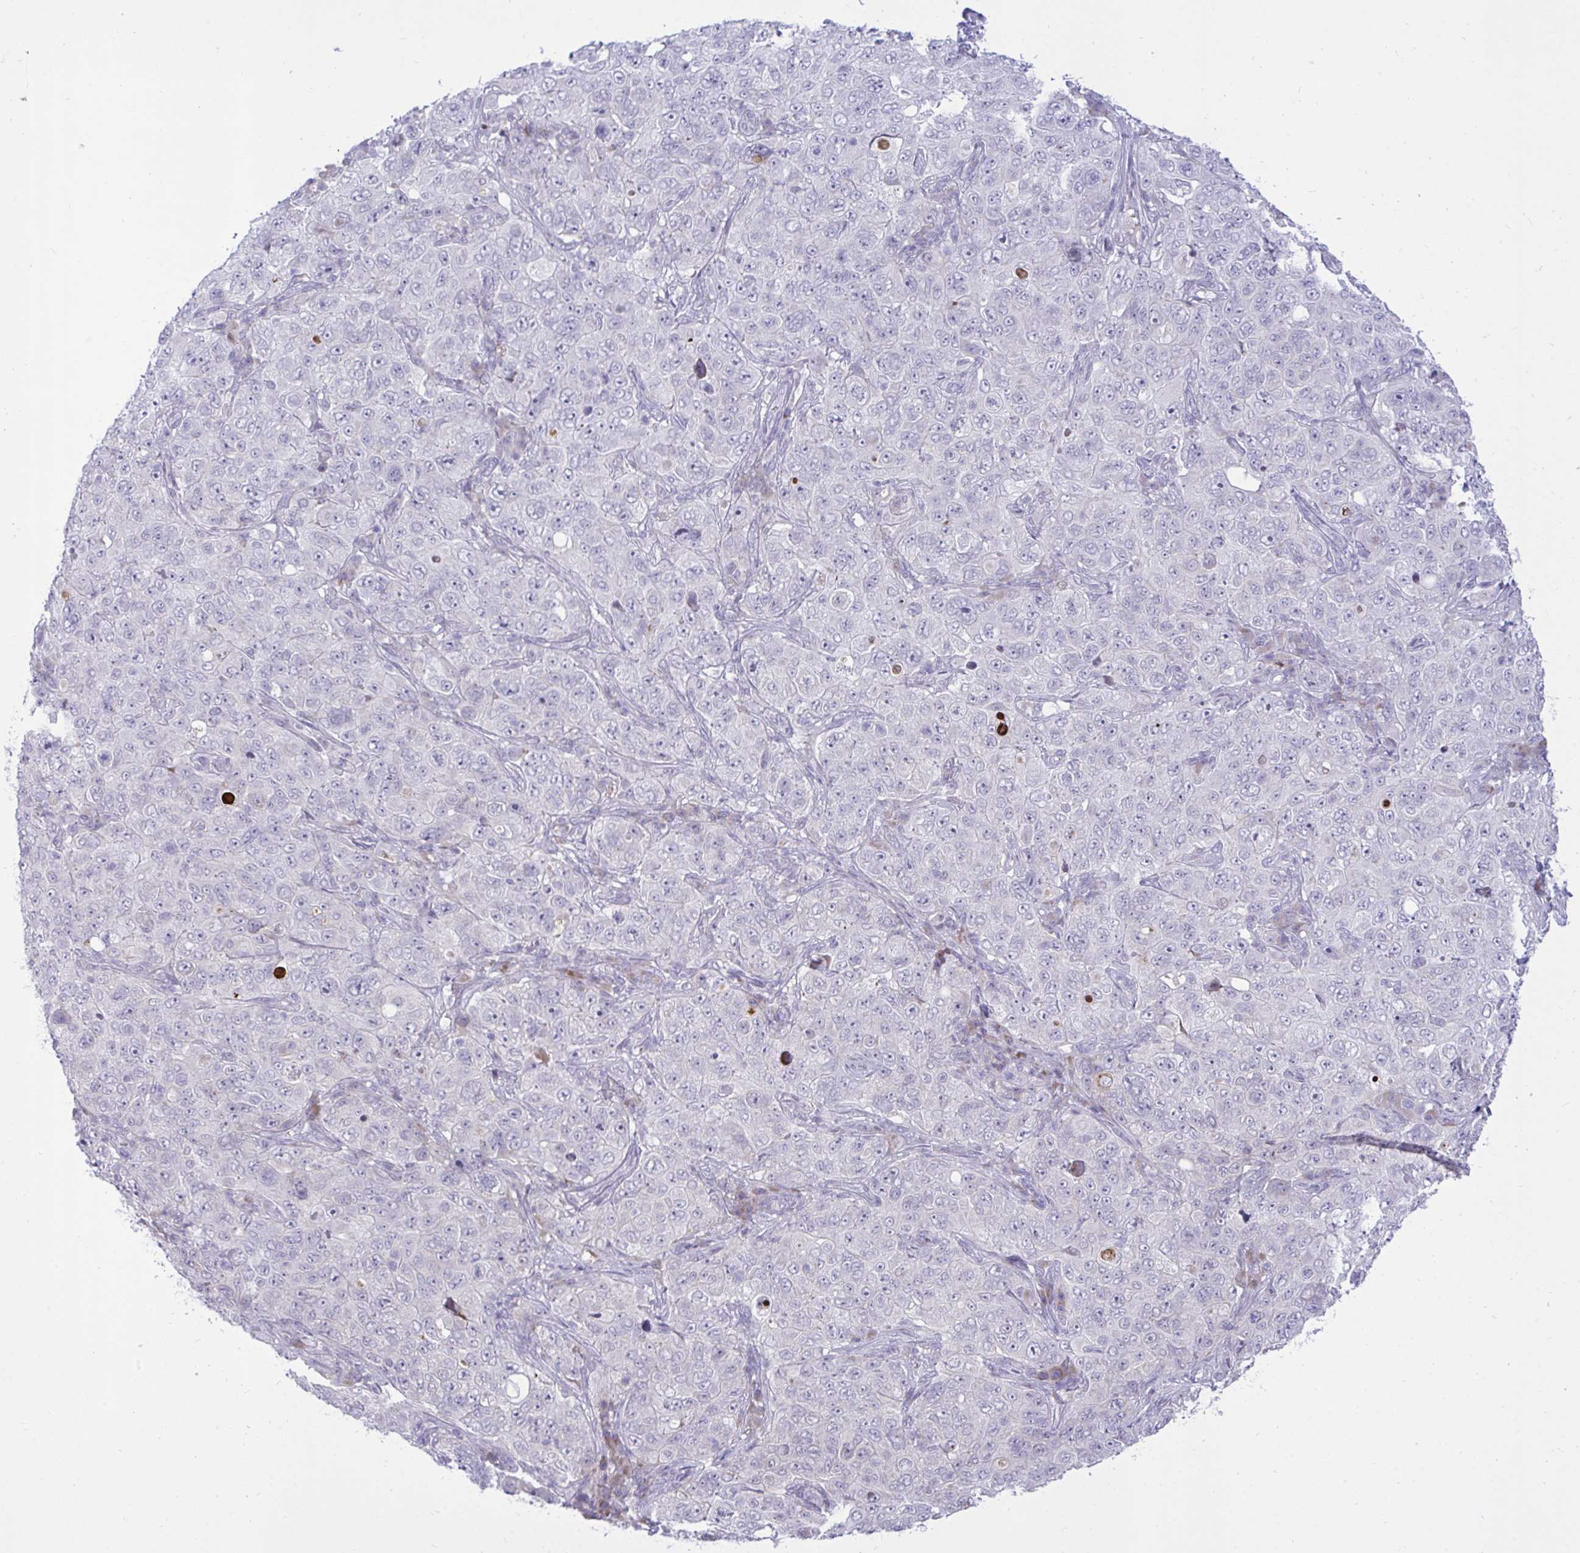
{"staining": {"intensity": "negative", "quantity": "none", "location": "none"}, "tissue": "pancreatic cancer", "cell_type": "Tumor cells", "image_type": "cancer", "snomed": [{"axis": "morphology", "description": "Adenocarcinoma, NOS"}, {"axis": "topography", "description": "Pancreas"}], "caption": "DAB immunohistochemical staining of human pancreatic adenocarcinoma reveals no significant positivity in tumor cells.", "gene": "EPOP", "patient": {"sex": "male", "age": 68}}